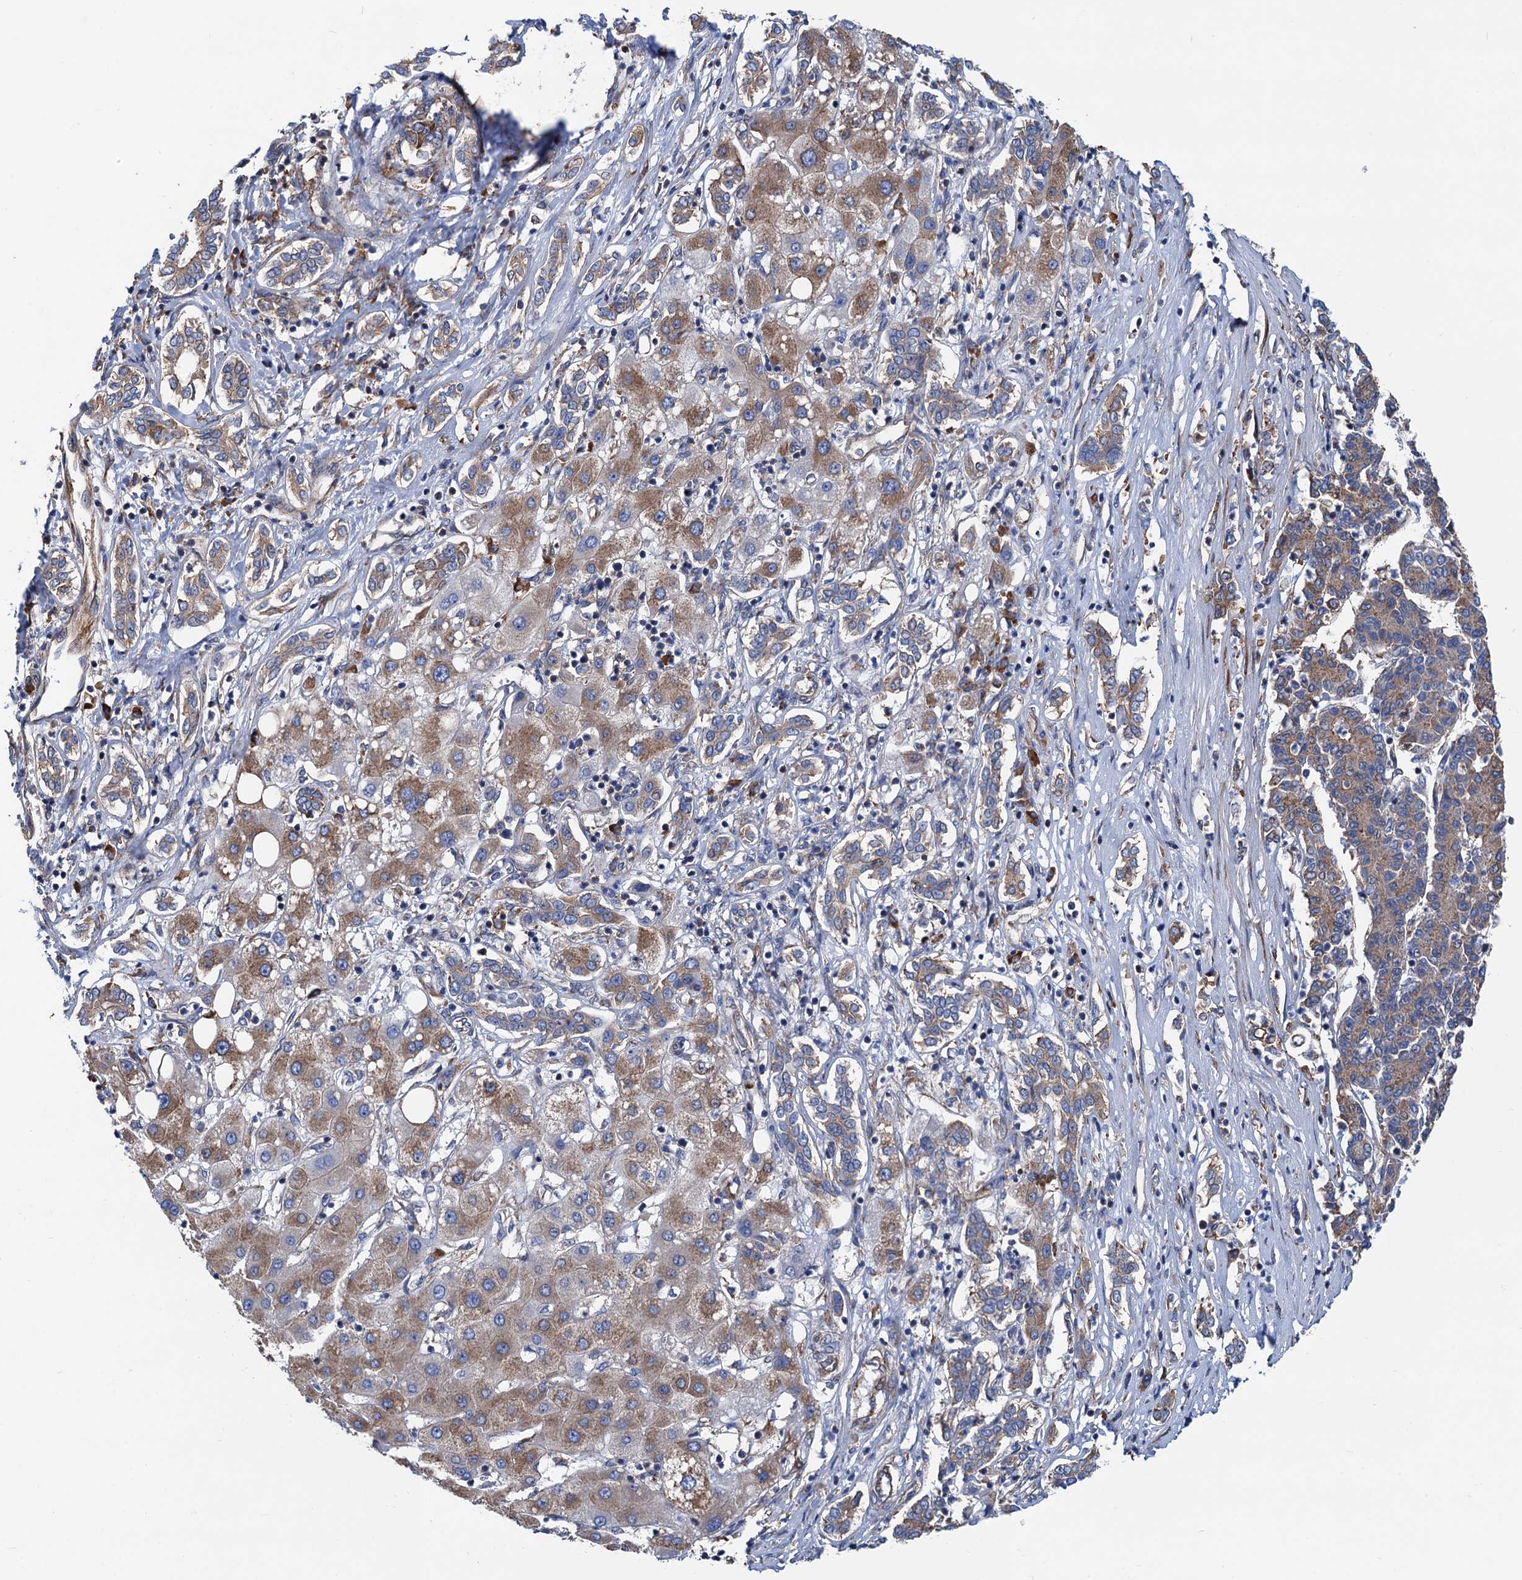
{"staining": {"intensity": "moderate", "quantity": ">75%", "location": "cytoplasmic/membranous"}, "tissue": "liver cancer", "cell_type": "Tumor cells", "image_type": "cancer", "snomed": [{"axis": "morphology", "description": "Carcinoma, Hepatocellular, NOS"}, {"axis": "topography", "description": "Liver"}], "caption": "This histopathology image reveals immunohistochemistry (IHC) staining of hepatocellular carcinoma (liver), with medium moderate cytoplasmic/membranous staining in about >75% of tumor cells.", "gene": "SLC12A7", "patient": {"sex": "male", "age": 65}}